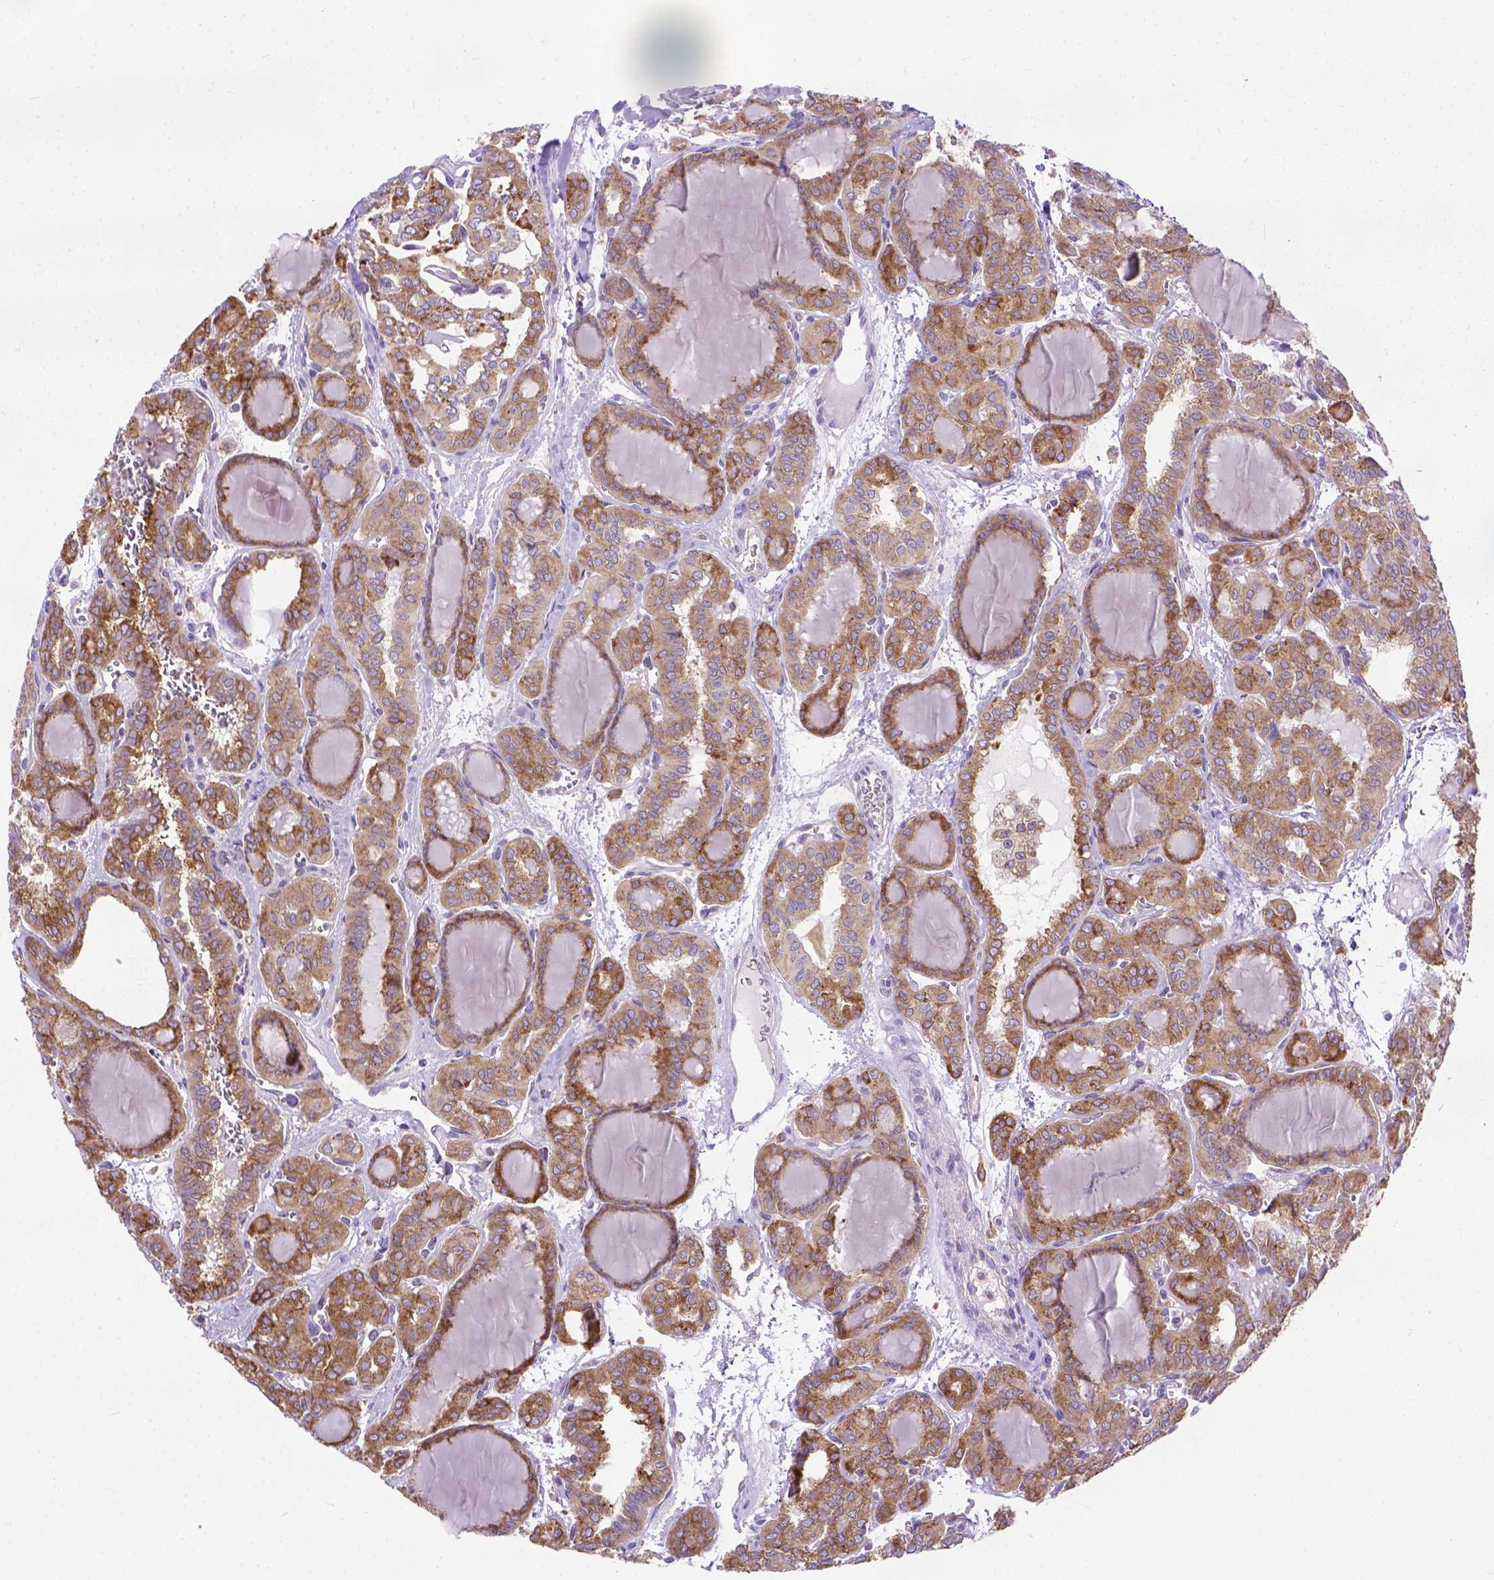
{"staining": {"intensity": "strong", "quantity": "<25%", "location": "cytoplasmic/membranous"}, "tissue": "thyroid cancer", "cell_type": "Tumor cells", "image_type": "cancer", "snomed": [{"axis": "morphology", "description": "Papillary adenocarcinoma, NOS"}, {"axis": "topography", "description": "Thyroid gland"}], "caption": "Strong cytoplasmic/membranous positivity is present in about <25% of tumor cells in thyroid cancer.", "gene": "PLK4", "patient": {"sex": "female", "age": 41}}